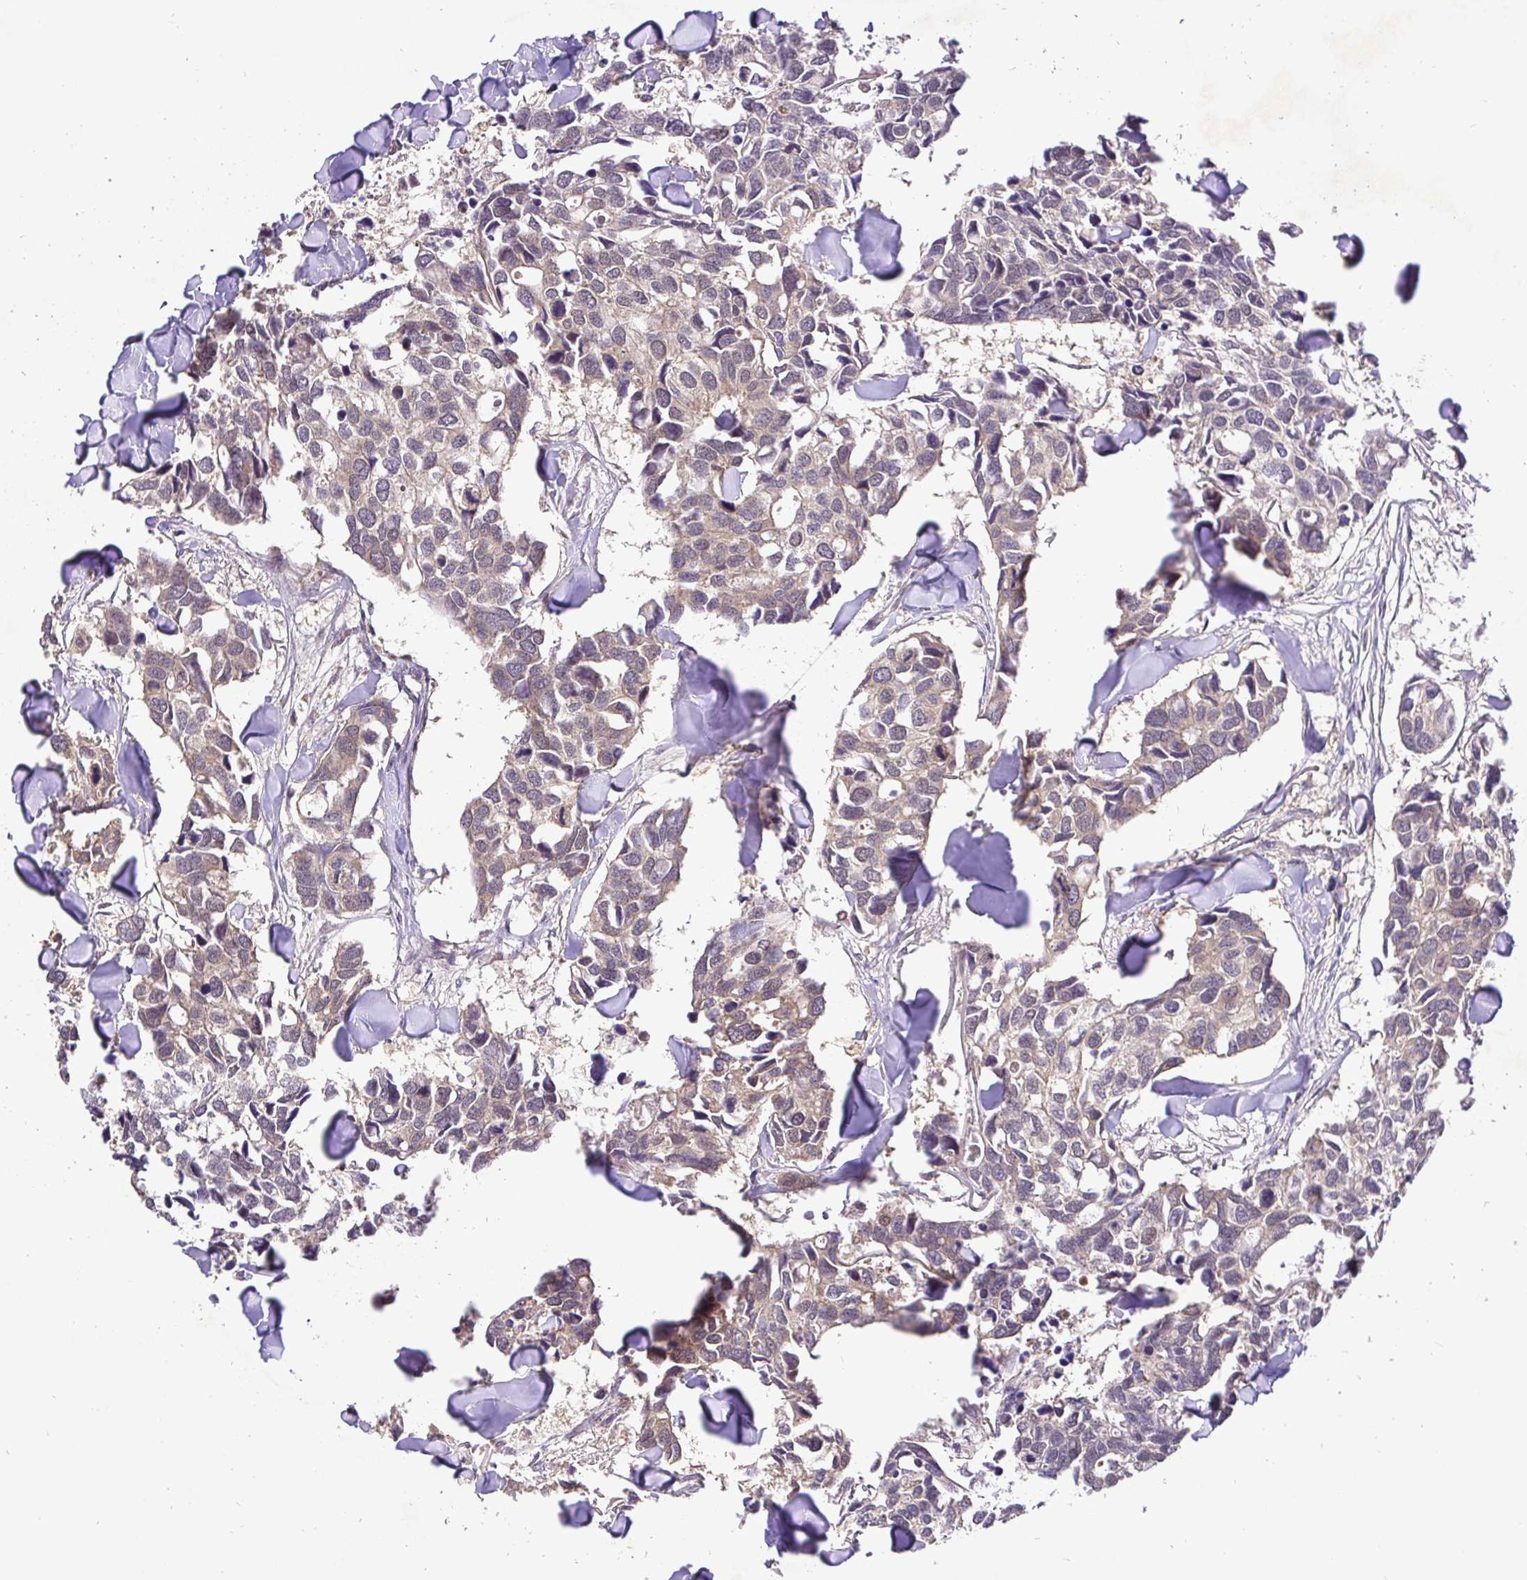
{"staining": {"intensity": "weak", "quantity": "25%-75%", "location": "cytoplasmic/membranous"}, "tissue": "breast cancer", "cell_type": "Tumor cells", "image_type": "cancer", "snomed": [{"axis": "morphology", "description": "Duct carcinoma"}, {"axis": "topography", "description": "Breast"}], "caption": "Tumor cells display weak cytoplasmic/membranous positivity in about 25%-75% of cells in breast cancer (invasive ductal carcinoma).", "gene": "UBE2M", "patient": {"sex": "female", "age": 83}}